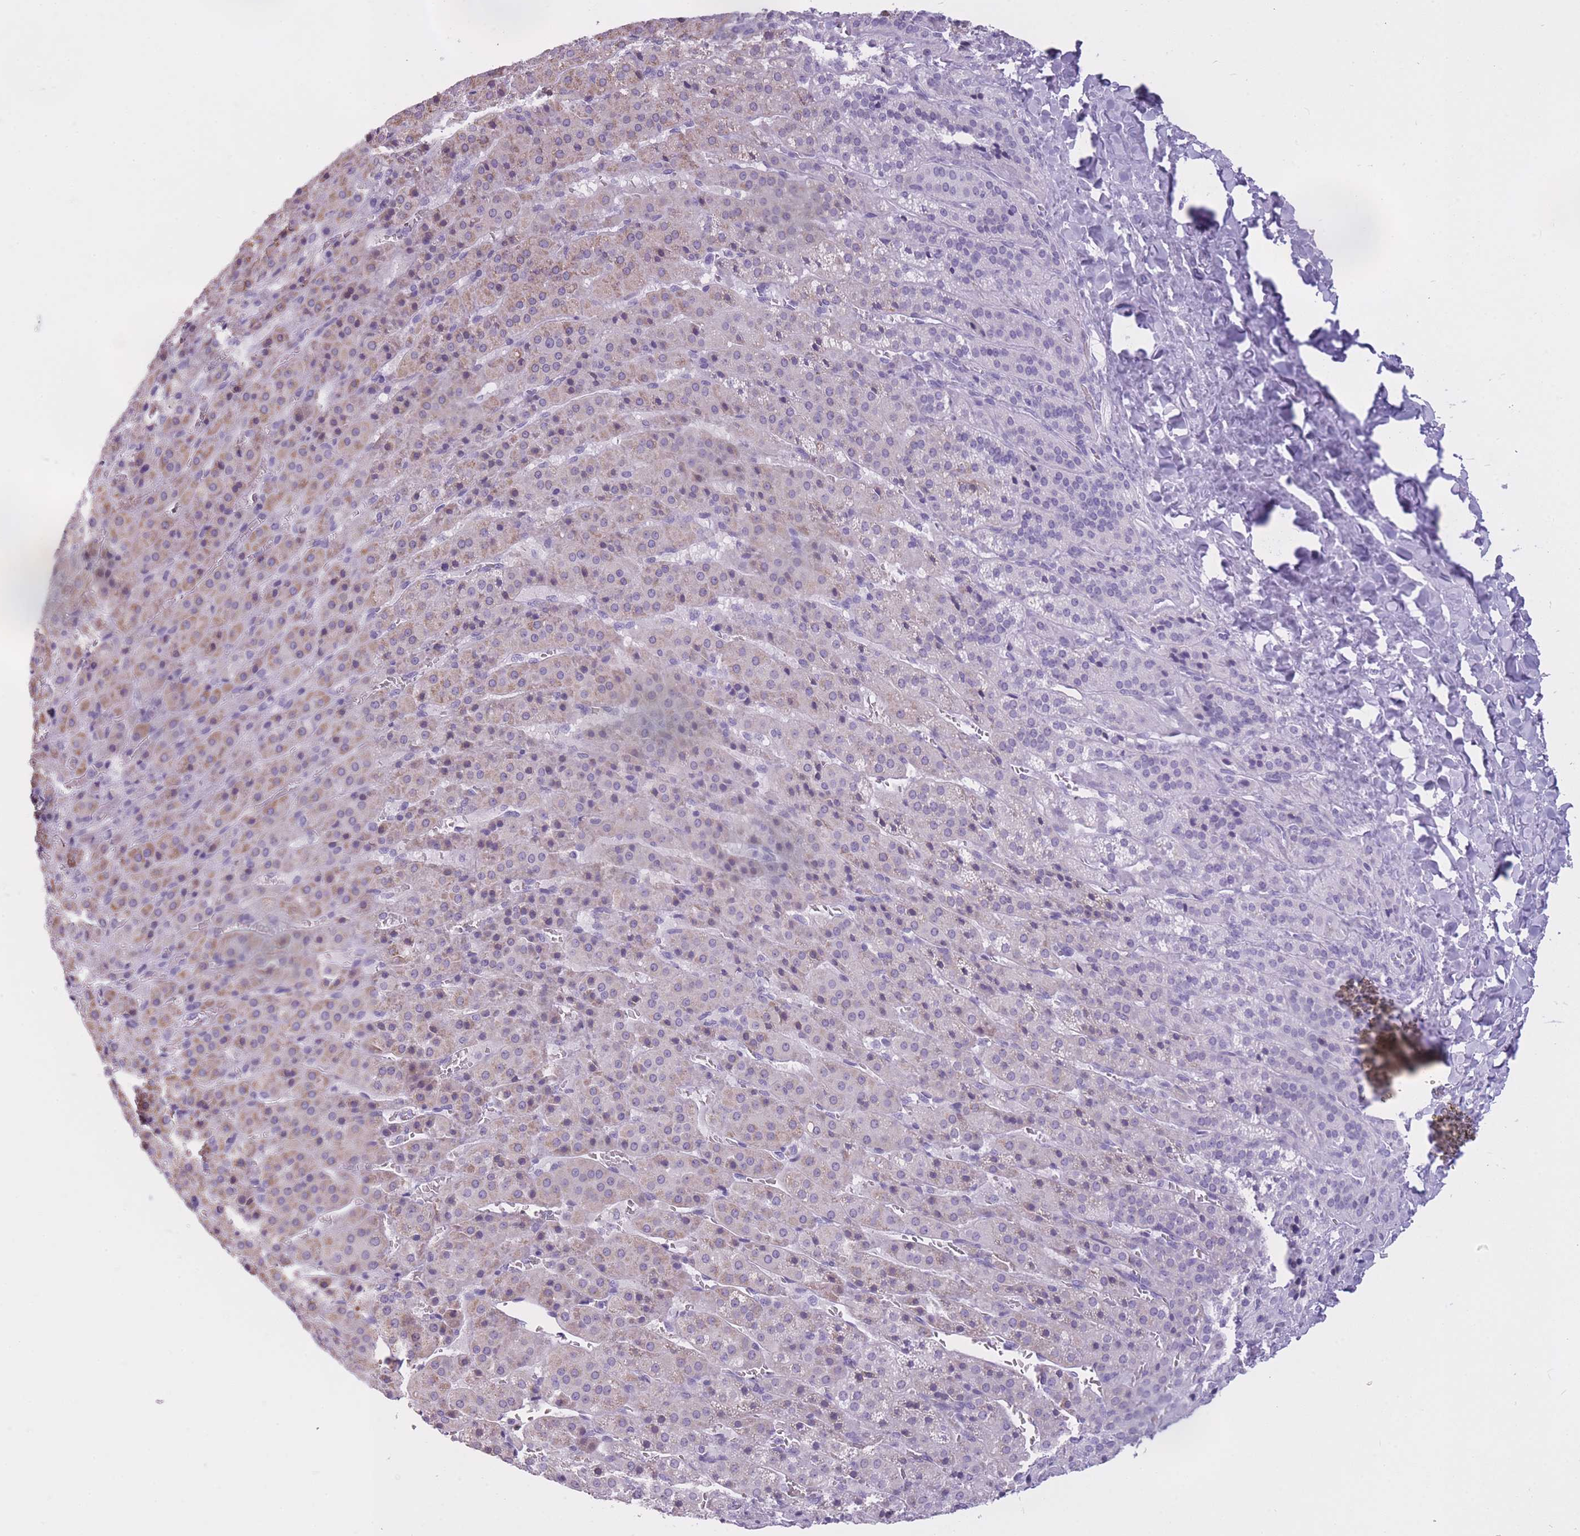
{"staining": {"intensity": "weak", "quantity": "25%-75%", "location": "cytoplasmic/membranous"}, "tissue": "adrenal gland", "cell_type": "Glandular cells", "image_type": "normal", "snomed": [{"axis": "morphology", "description": "Normal tissue, NOS"}, {"axis": "topography", "description": "Adrenal gland"}], "caption": "Immunohistochemistry (IHC) micrograph of unremarkable adrenal gland stained for a protein (brown), which shows low levels of weak cytoplasmic/membranous staining in approximately 25%-75% of glandular cells.", "gene": "GOLGA6A", "patient": {"sex": "female", "age": 41}}